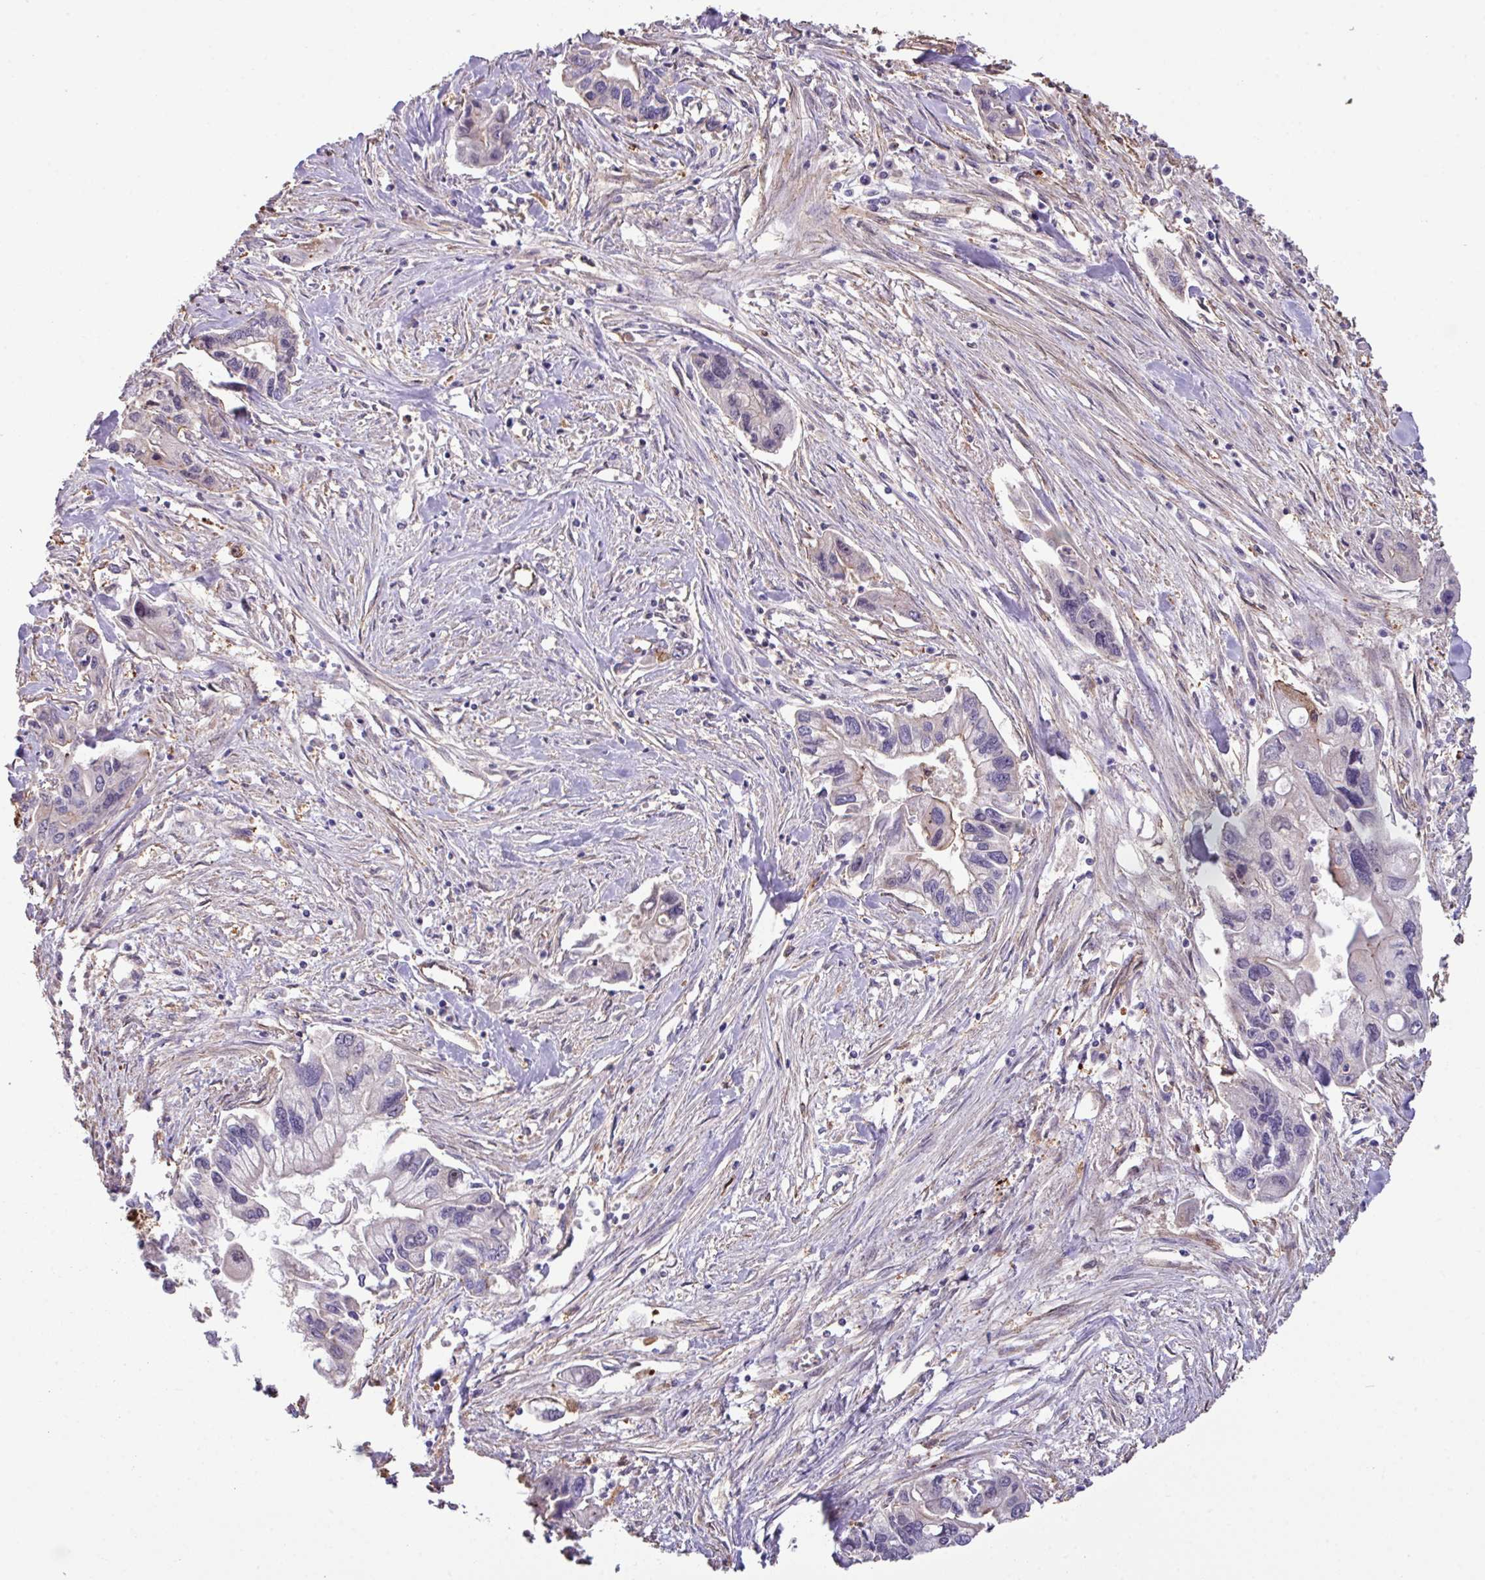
{"staining": {"intensity": "moderate", "quantity": "<25%", "location": "cytoplasmic/membranous"}, "tissue": "pancreatic cancer", "cell_type": "Tumor cells", "image_type": "cancer", "snomed": [{"axis": "morphology", "description": "Adenocarcinoma, NOS"}, {"axis": "topography", "description": "Pancreas"}], "caption": "A high-resolution histopathology image shows IHC staining of adenocarcinoma (pancreatic), which demonstrates moderate cytoplasmic/membranous staining in approximately <25% of tumor cells.", "gene": "LRRC53", "patient": {"sex": "male", "age": 62}}